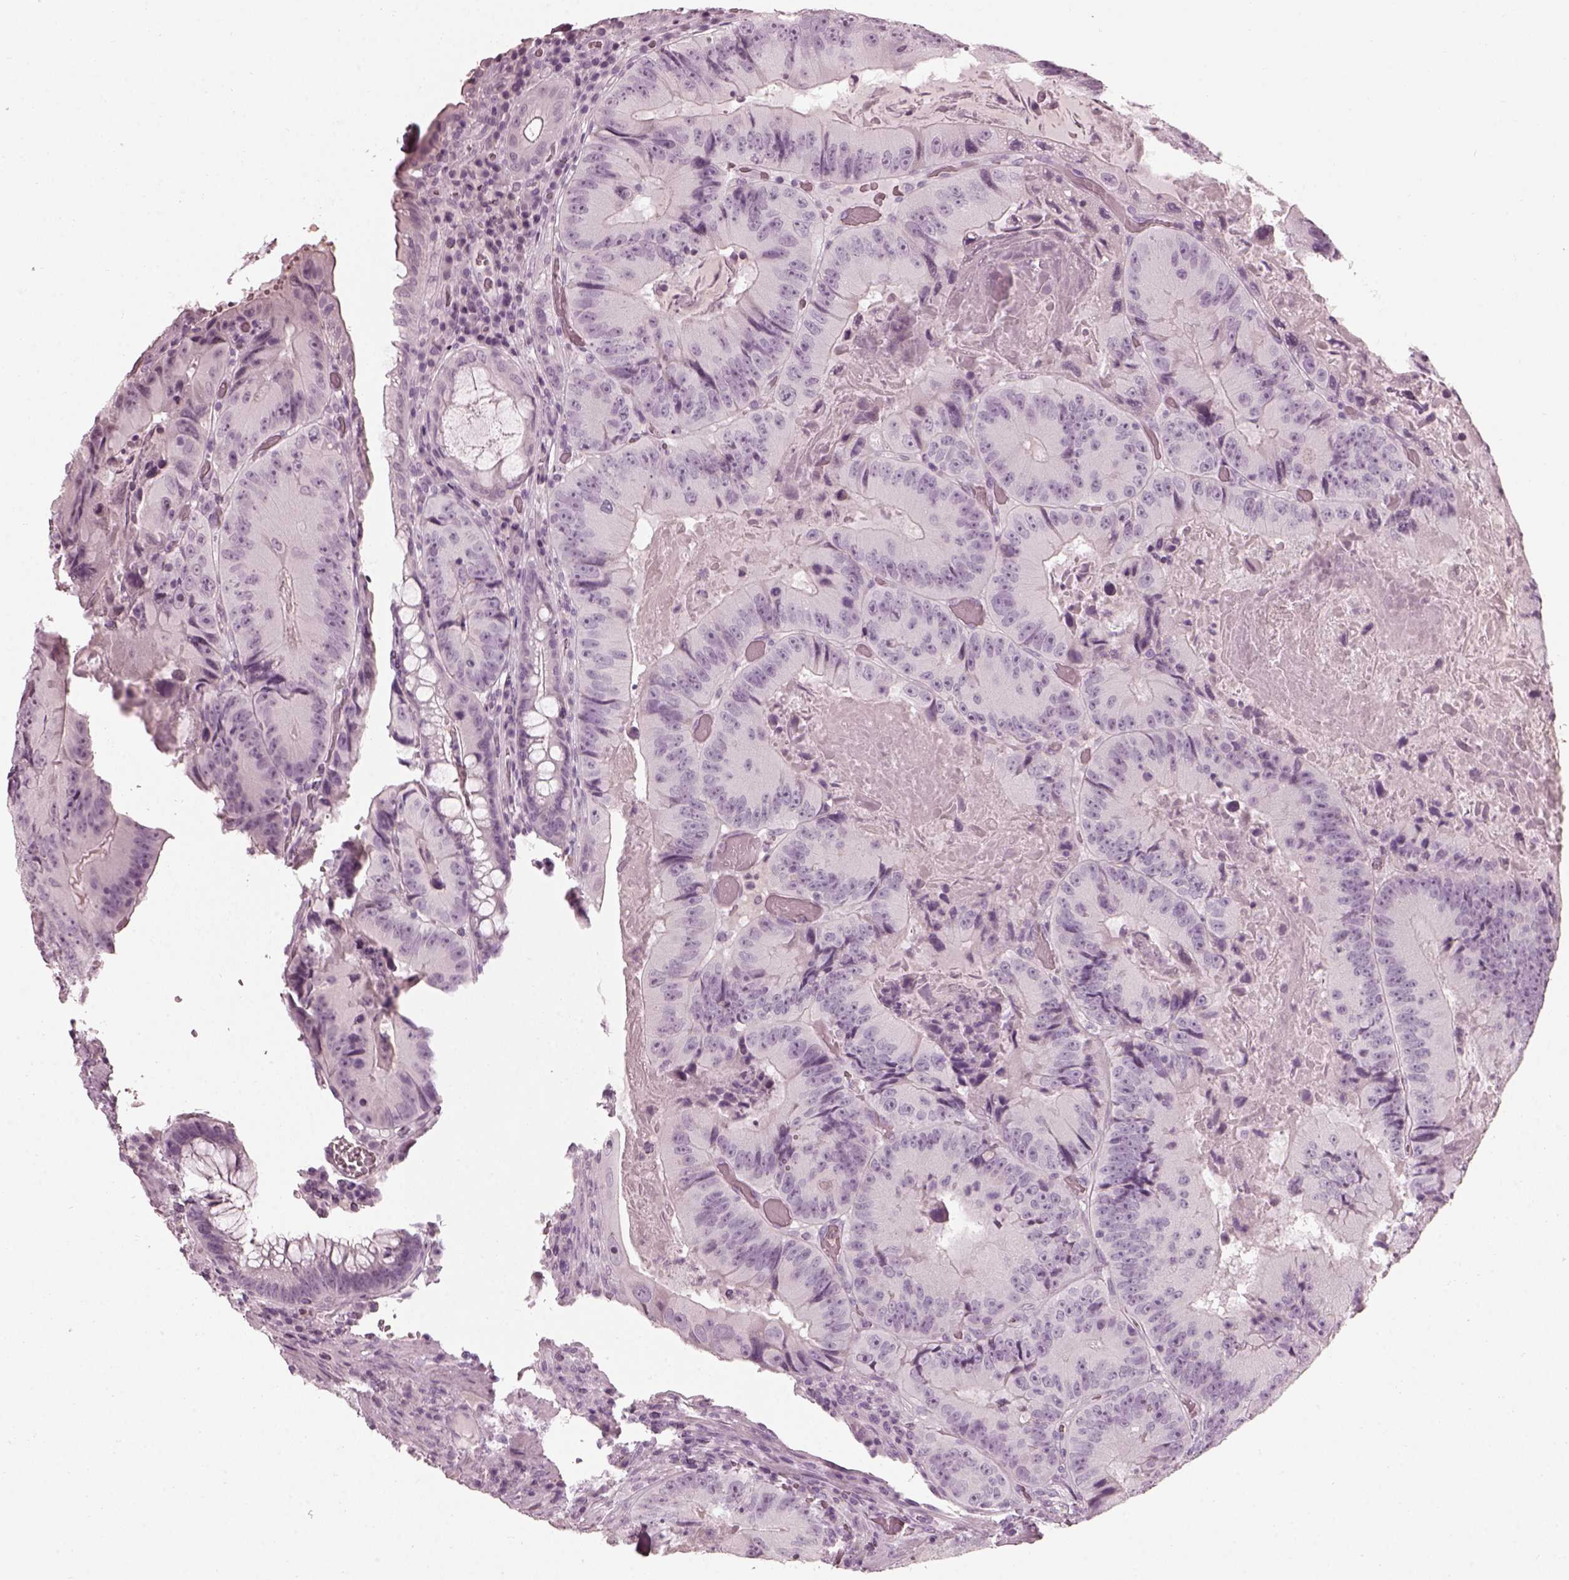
{"staining": {"intensity": "negative", "quantity": "none", "location": "none"}, "tissue": "colorectal cancer", "cell_type": "Tumor cells", "image_type": "cancer", "snomed": [{"axis": "morphology", "description": "Adenocarcinoma, NOS"}, {"axis": "topography", "description": "Colon"}], "caption": "An immunohistochemistry (IHC) histopathology image of adenocarcinoma (colorectal) is shown. There is no staining in tumor cells of adenocarcinoma (colorectal). (Immunohistochemistry, brightfield microscopy, high magnification).", "gene": "FUT4", "patient": {"sex": "female", "age": 86}}